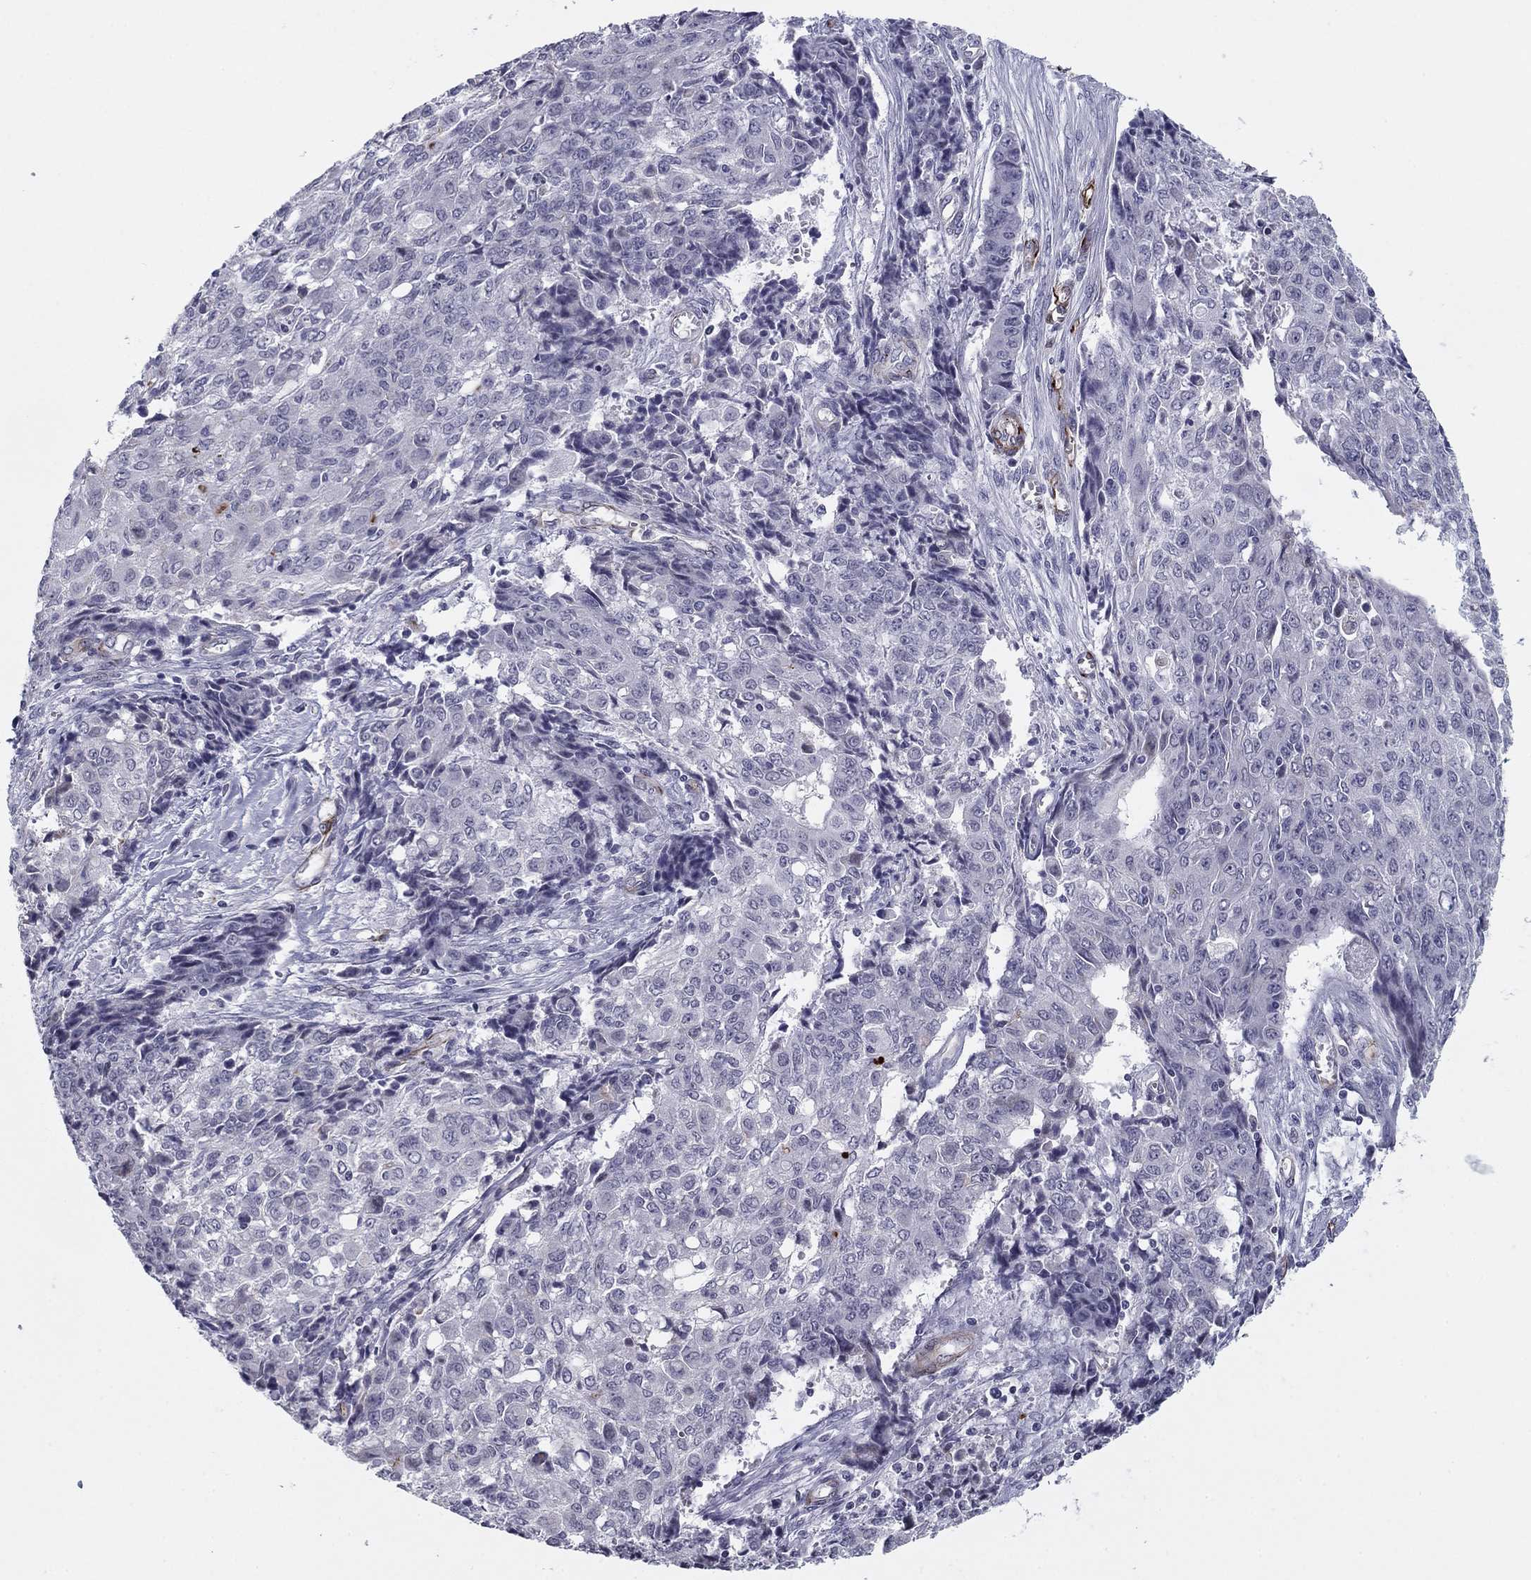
{"staining": {"intensity": "negative", "quantity": "none", "location": "none"}, "tissue": "ovarian cancer", "cell_type": "Tumor cells", "image_type": "cancer", "snomed": [{"axis": "morphology", "description": "Carcinoma, endometroid"}, {"axis": "topography", "description": "Ovary"}], "caption": "Ovarian endometroid carcinoma was stained to show a protein in brown. There is no significant expression in tumor cells. (Brightfield microscopy of DAB immunohistochemistry at high magnification).", "gene": "ANKS4B", "patient": {"sex": "female", "age": 42}}